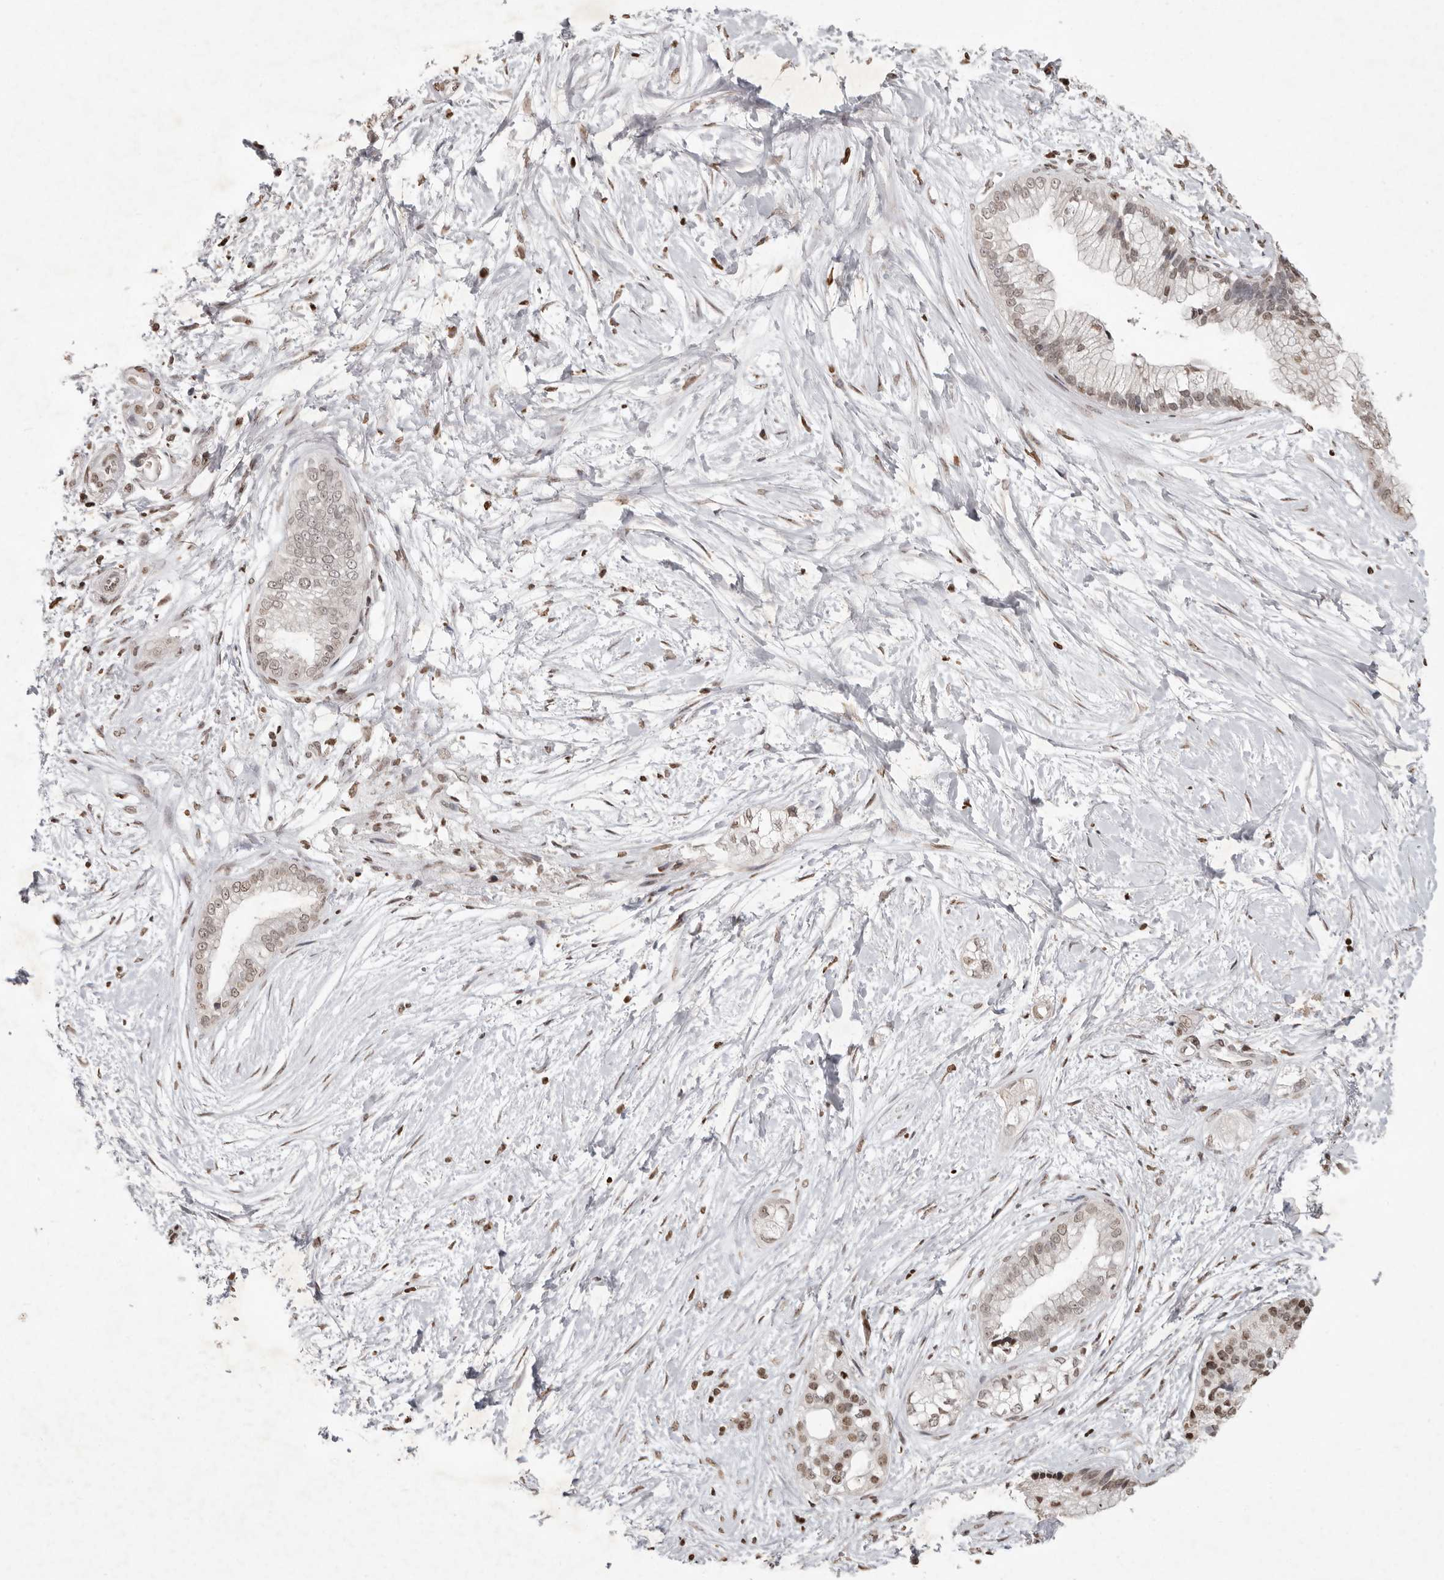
{"staining": {"intensity": "weak", "quantity": "25%-75%", "location": "nuclear"}, "tissue": "pancreatic cancer", "cell_type": "Tumor cells", "image_type": "cancer", "snomed": [{"axis": "morphology", "description": "Adenocarcinoma, NOS"}, {"axis": "topography", "description": "Pancreas"}], "caption": "This histopathology image shows adenocarcinoma (pancreatic) stained with immunohistochemistry (IHC) to label a protein in brown. The nuclear of tumor cells show weak positivity for the protein. Nuclei are counter-stained blue.", "gene": "WDR45", "patient": {"sex": "male", "age": 68}}